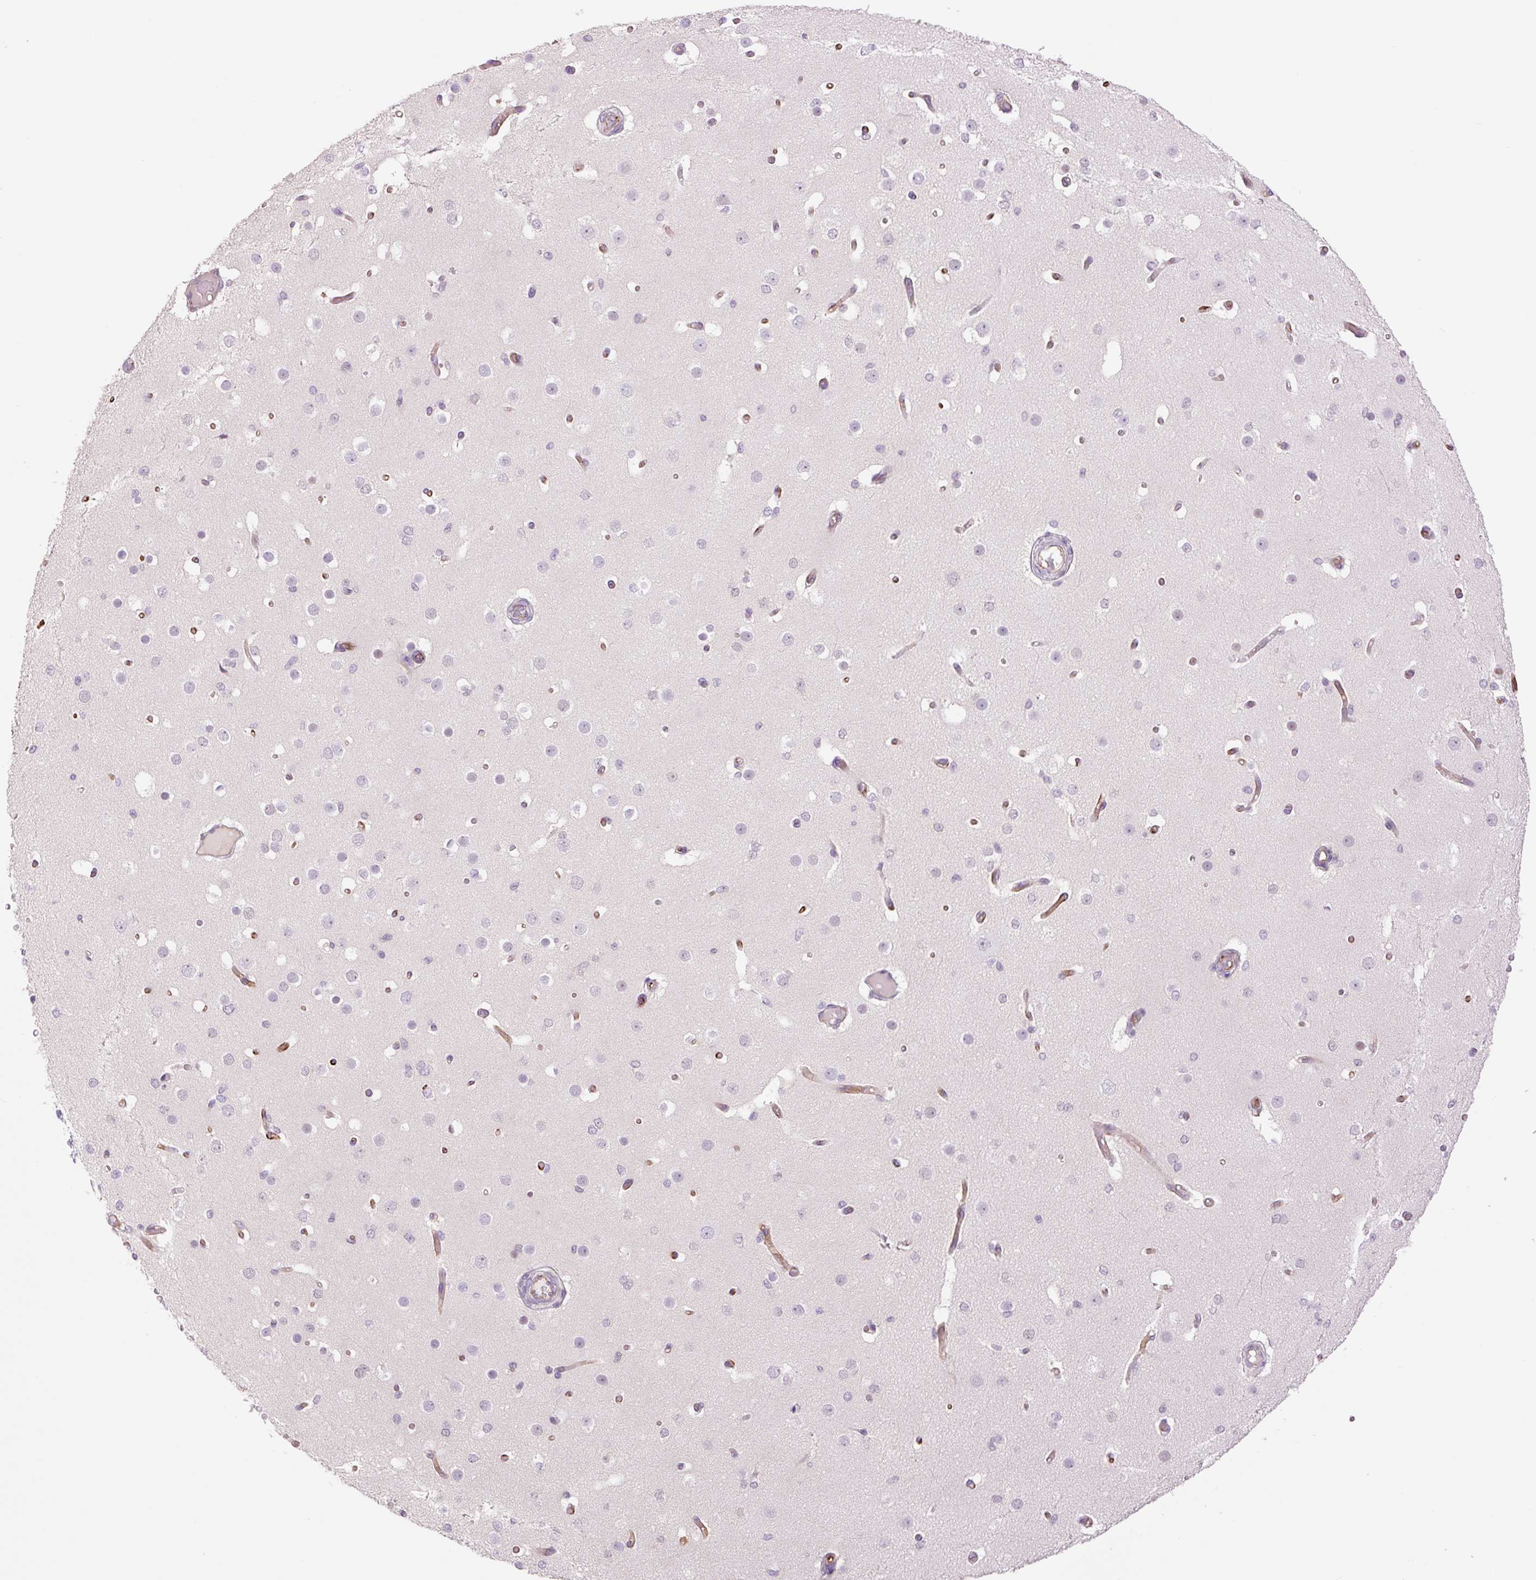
{"staining": {"intensity": "moderate", "quantity": "25%-75%", "location": "cytoplasmic/membranous"}, "tissue": "cerebral cortex", "cell_type": "Endothelial cells", "image_type": "normal", "snomed": [{"axis": "morphology", "description": "Normal tissue, NOS"}, {"axis": "morphology", "description": "Inflammation, NOS"}, {"axis": "topography", "description": "Cerebral cortex"}], "caption": "This histopathology image demonstrates IHC staining of benign human cerebral cortex, with medium moderate cytoplasmic/membranous expression in approximately 25%-75% of endothelial cells.", "gene": "ZFYVE21", "patient": {"sex": "male", "age": 6}}